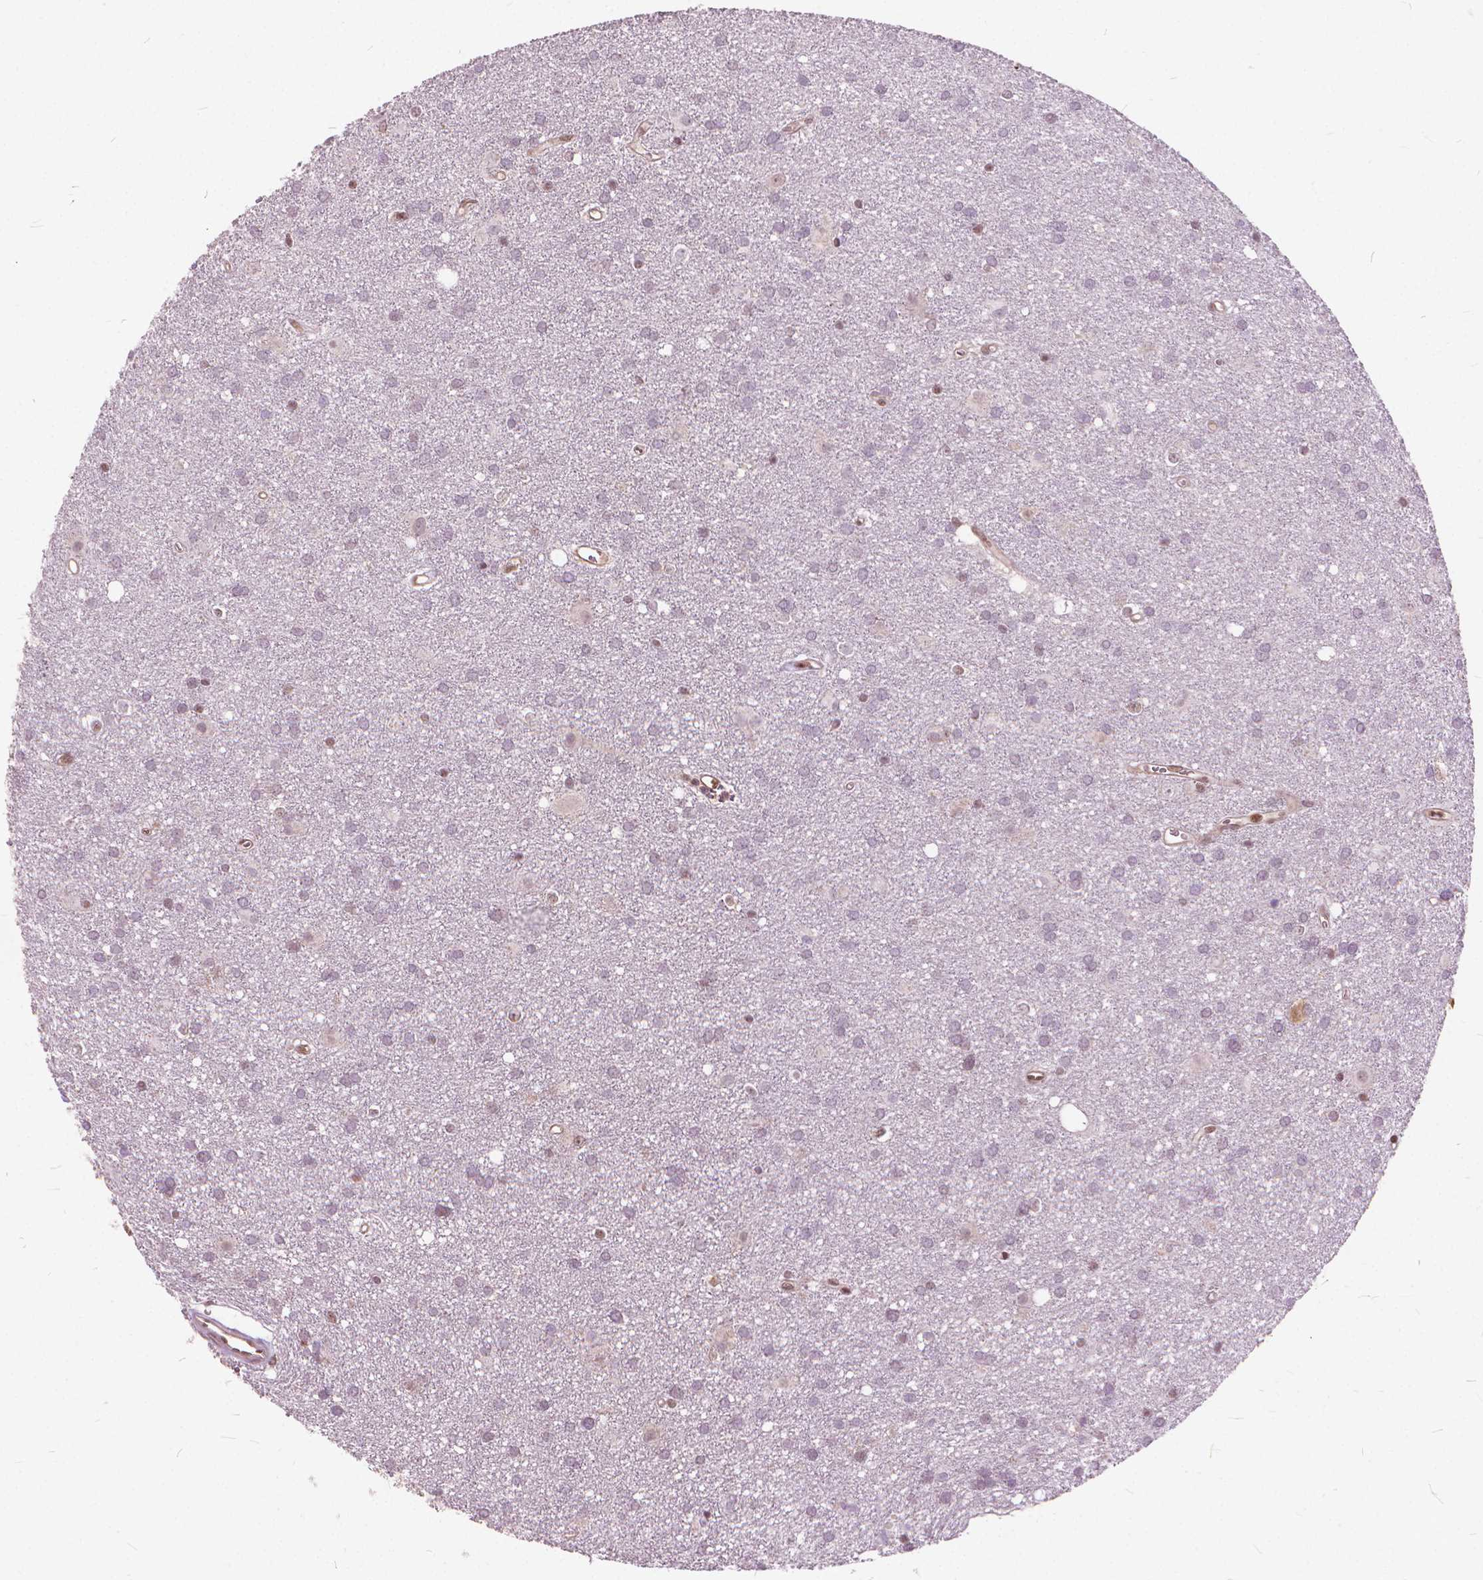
{"staining": {"intensity": "negative", "quantity": "none", "location": "none"}, "tissue": "glioma", "cell_type": "Tumor cells", "image_type": "cancer", "snomed": [{"axis": "morphology", "description": "Glioma, malignant, Low grade"}, {"axis": "topography", "description": "Brain"}], "caption": "Tumor cells show no significant protein positivity in malignant glioma (low-grade).", "gene": "STAT5B", "patient": {"sex": "male", "age": 58}}